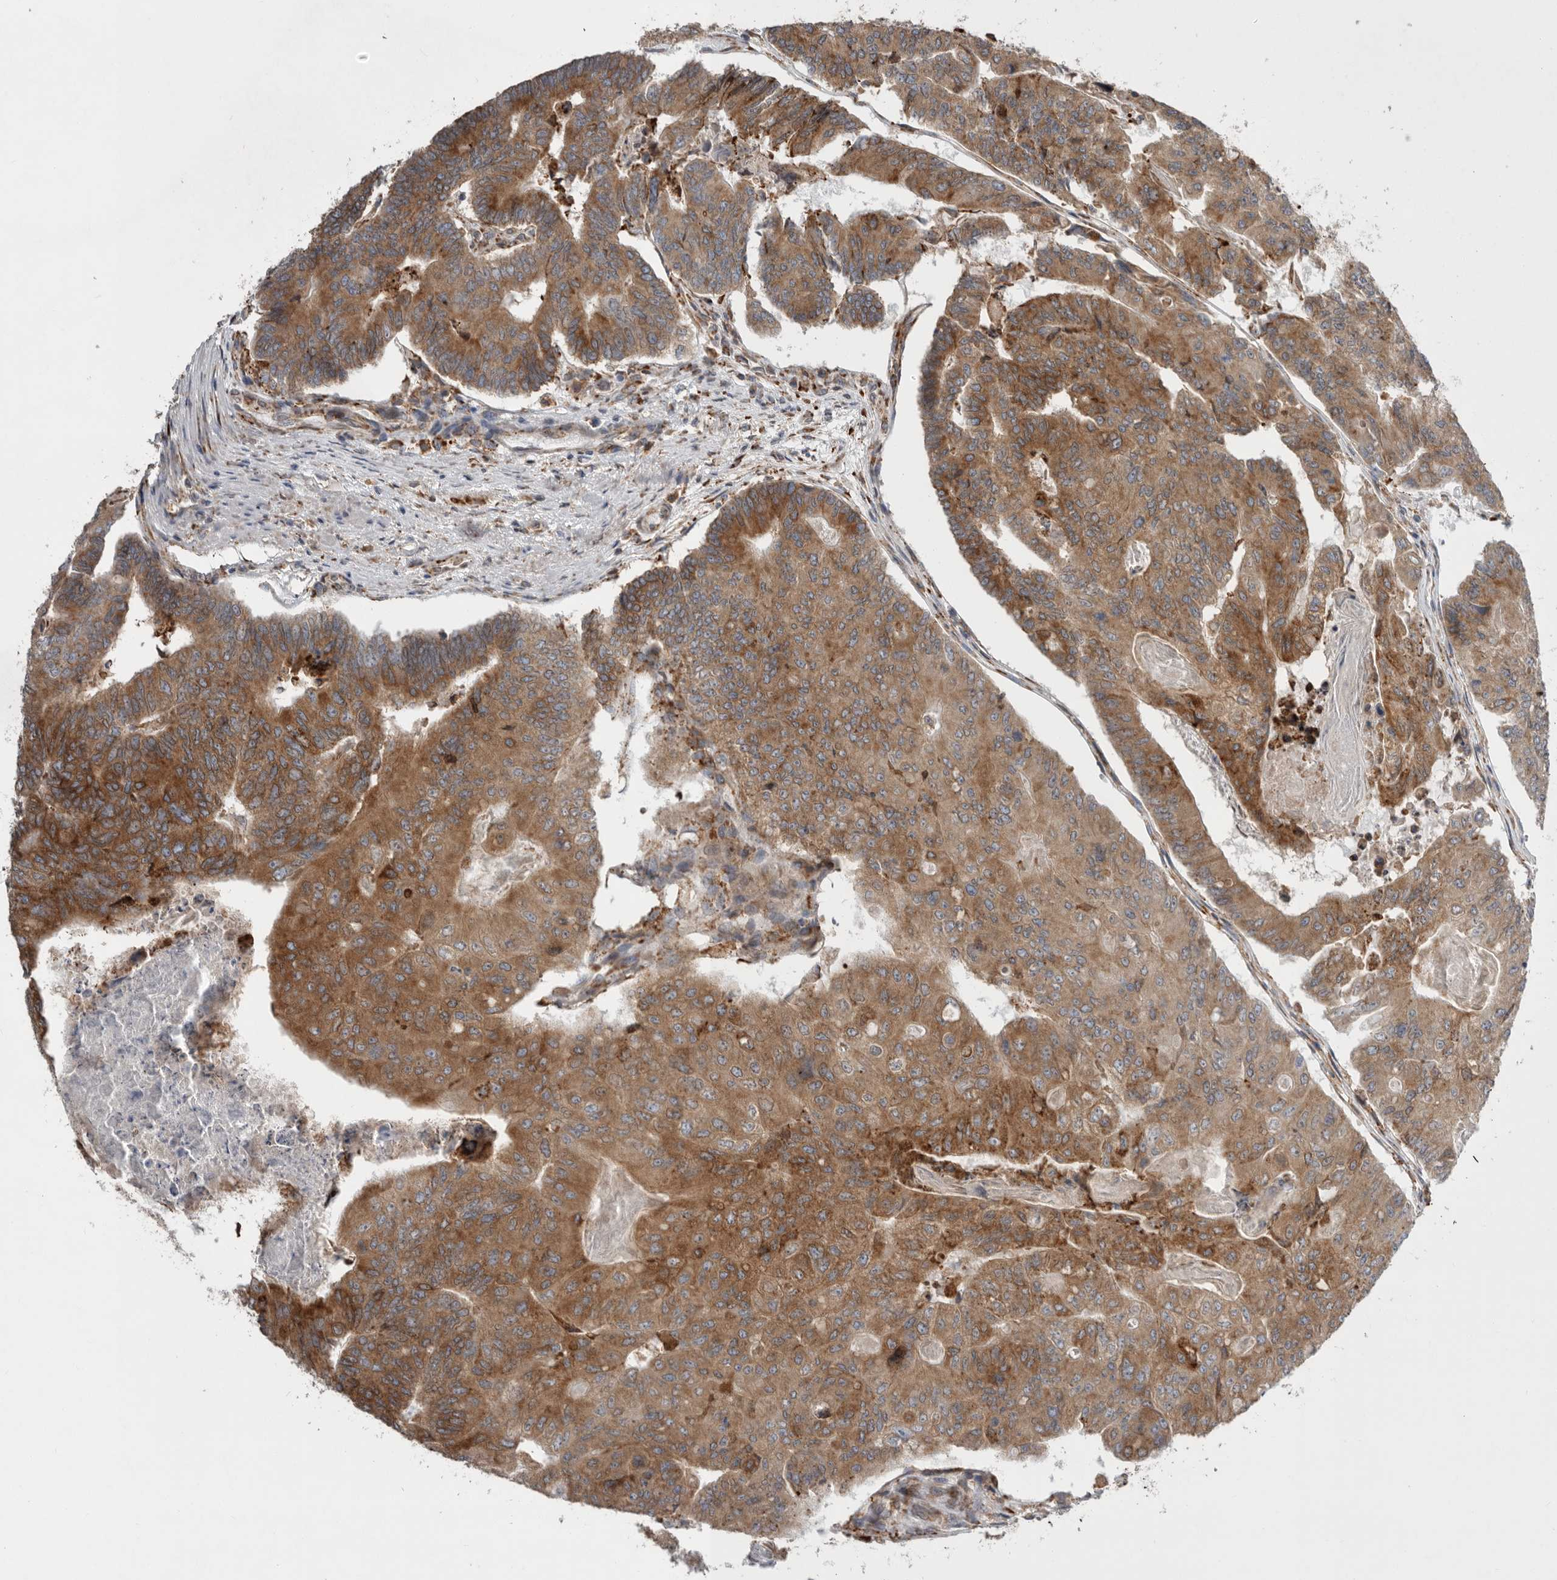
{"staining": {"intensity": "moderate", "quantity": ">75%", "location": "cytoplasmic/membranous"}, "tissue": "colorectal cancer", "cell_type": "Tumor cells", "image_type": "cancer", "snomed": [{"axis": "morphology", "description": "Adenocarcinoma, NOS"}, {"axis": "topography", "description": "Colon"}], "caption": "Colorectal adenocarcinoma stained with a protein marker reveals moderate staining in tumor cells.", "gene": "GANAB", "patient": {"sex": "female", "age": 67}}